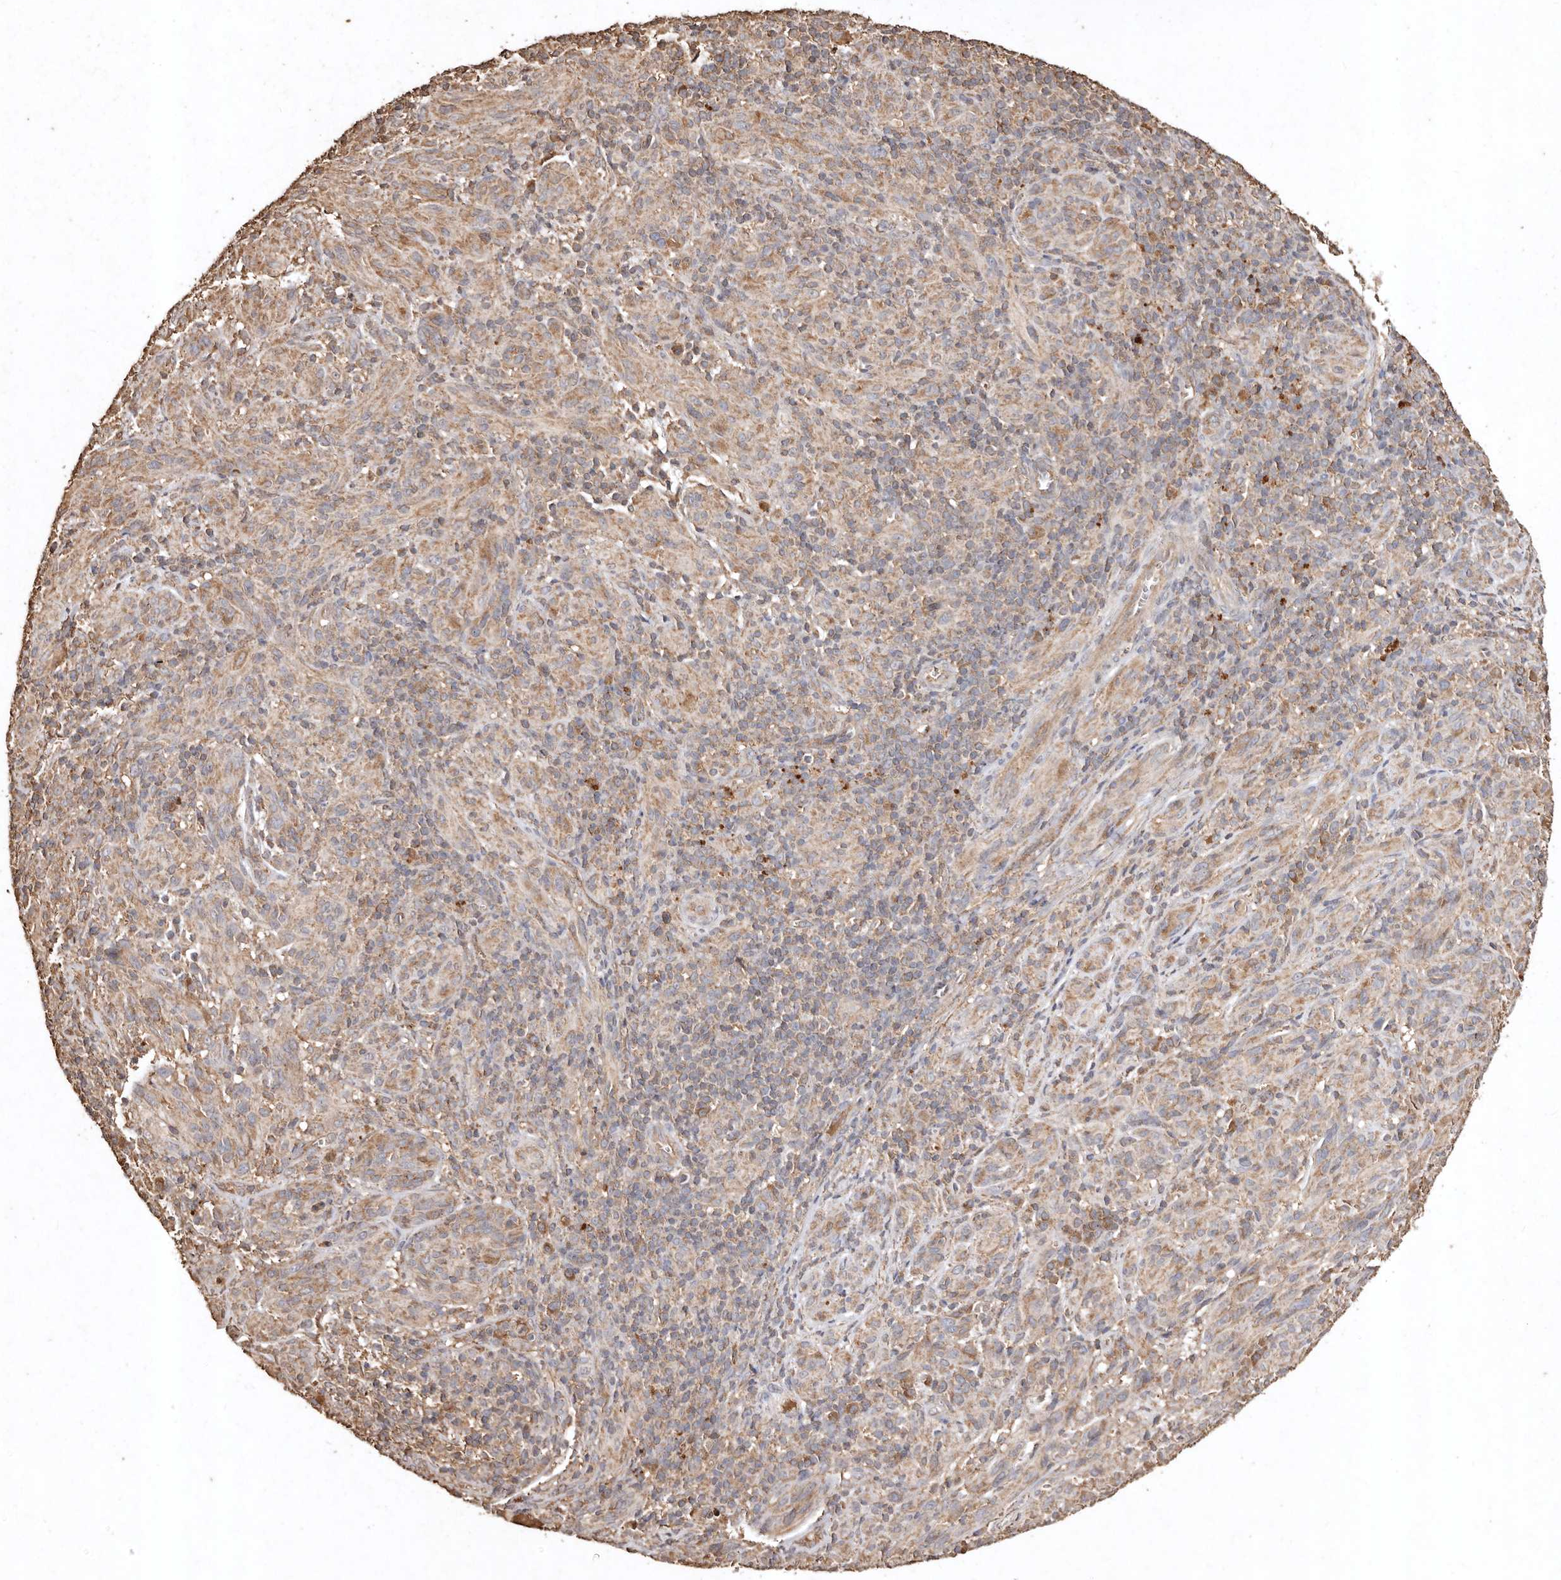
{"staining": {"intensity": "weak", "quantity": ">75%", "location": "cytoplasmic/membranous"}, "tissue": "melanoma", "cell_type": "Tumor cells", "image_type": "cancer", "snomed": [{"axis": "morphology", "description": "Malignant melanoma, NOS"}, {"axis": "topography", "description": "Skin of head"}], "caption": "Melanoma tissue displays weak cytoplasmic/membranous positivity in approximately >75% of tumor cells", "gene": "FARS2", "patient": {"sex": "male", "age": 96}}